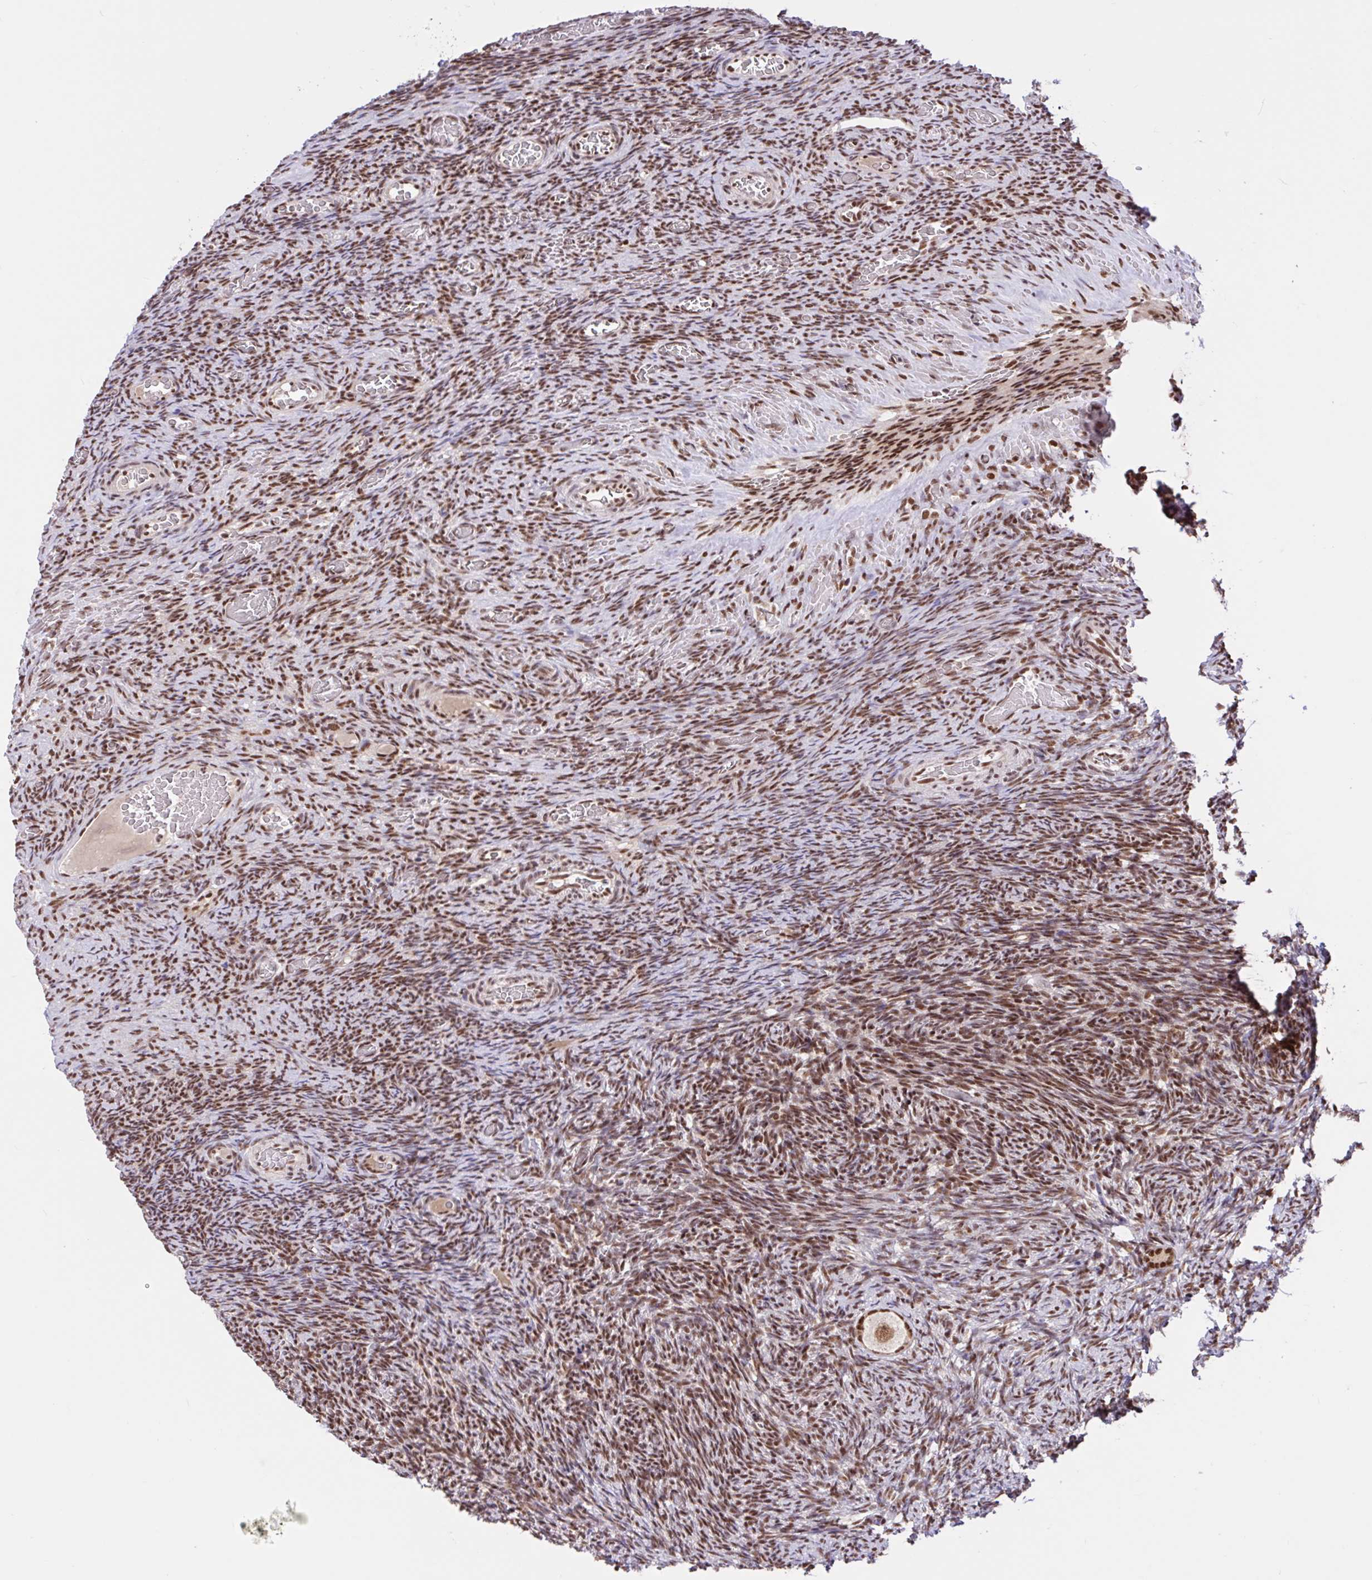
{"staining": {"intensity": "moderate", "quantity": ">75%", "location": "nuclear"}, "tissue": "ovary", "cell_type": "Follicle cells", "image_type": "normal", "snomed": [{"axis": "morphology", "description": "Normal tissue, NOS"}, {"axis": "topography", "description": "Ovary"}], "caption": "Immunohistochemical staining of benign ovary shows >75% levels of moderate nuclear protein expression in about >75% of follicle cells. (Stains: DAB (3,3'-diaminobenzidine) in brown, nuclei in blue, Microscopy: brightfield microscopy at high magnification).", "gene": "CCDC12", "patient": {"sex": "female", "age": 34}}